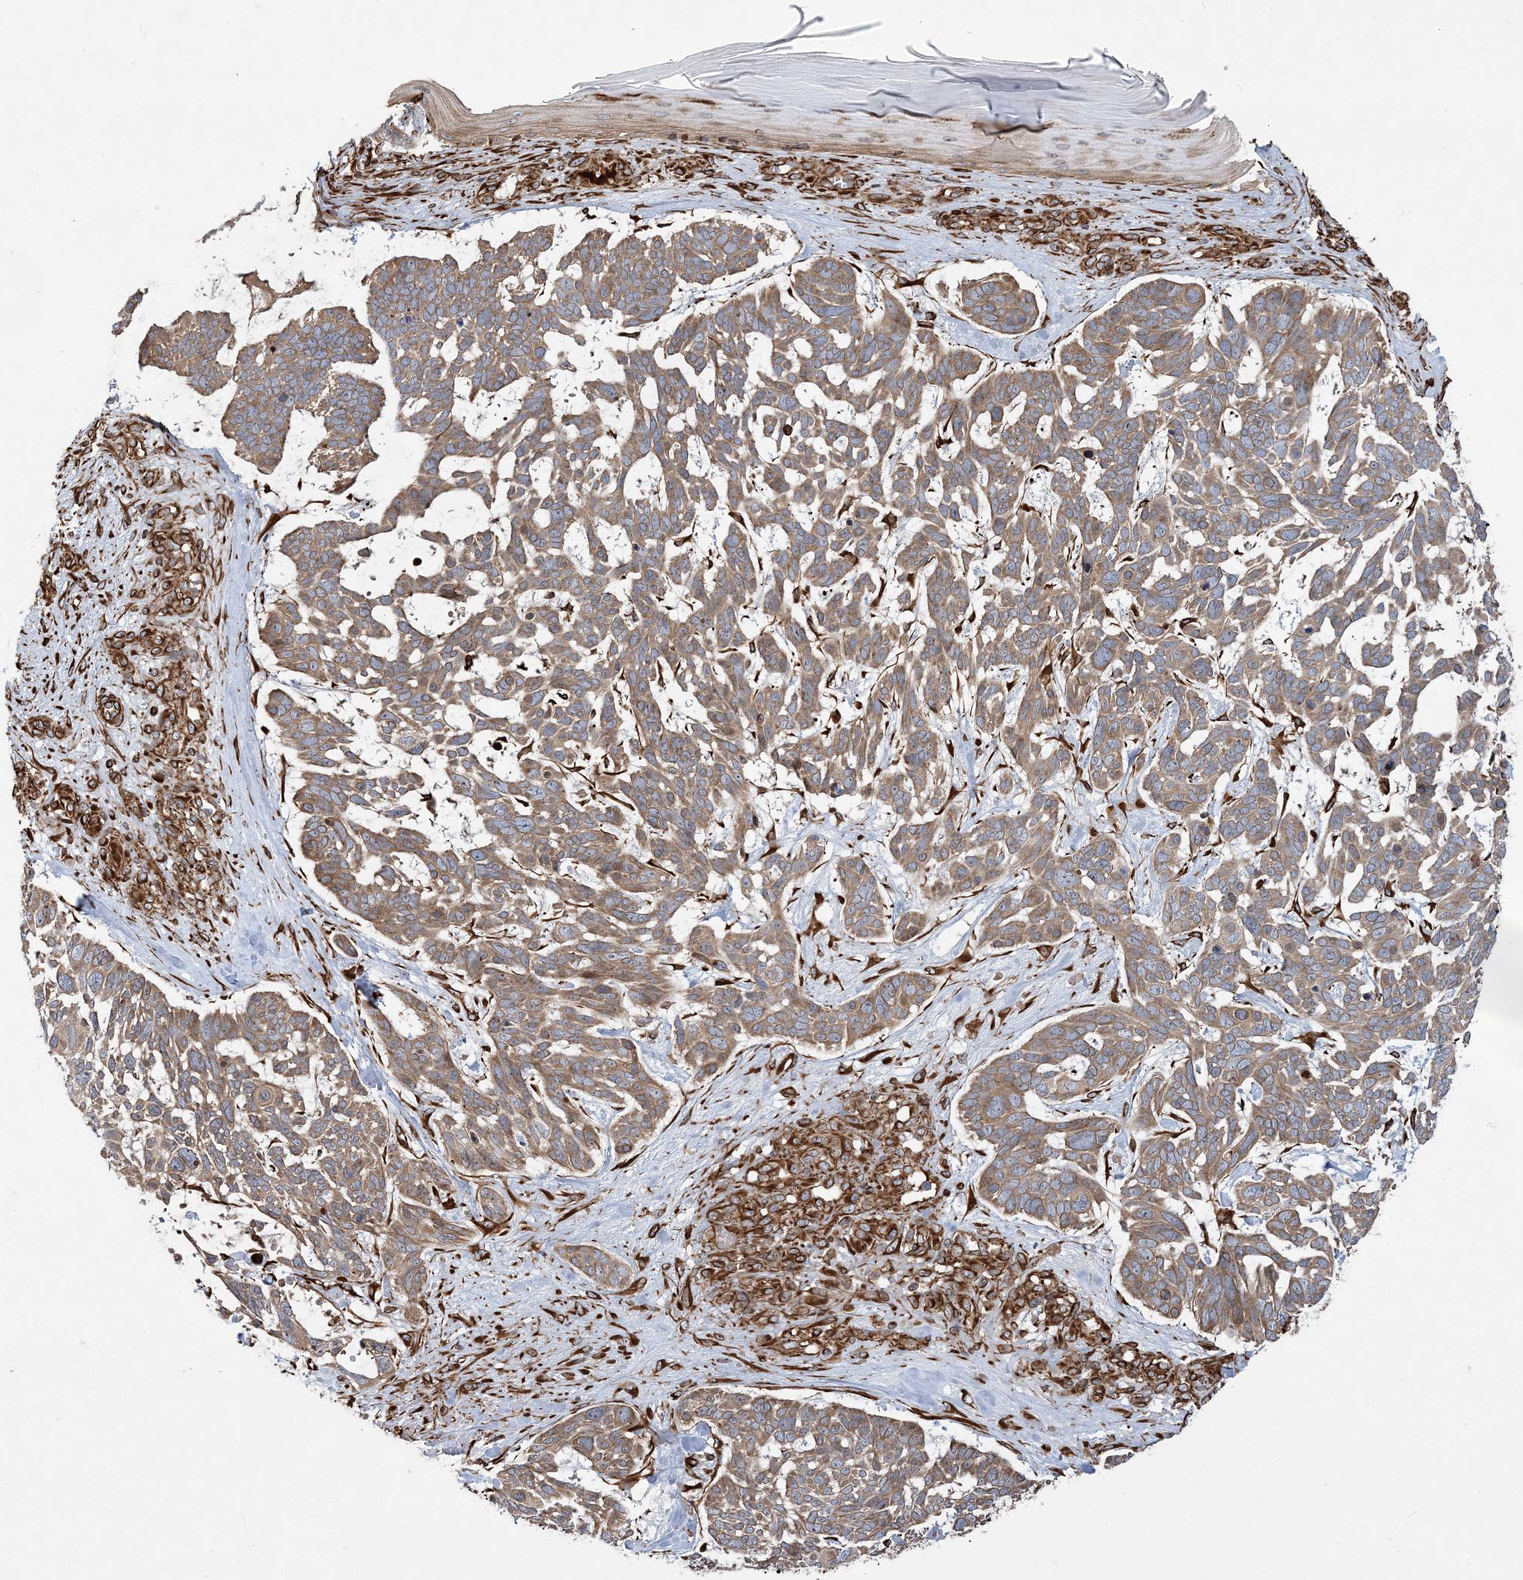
{"staining": {"intensity": "moderate", "quantity": ">75%", "location": "cytoplasmic/membranous"}, "tissue": "skin cancer", "cell_type": "Tumor cells", "image_type": "cancer", "snomed": [{"axis": "morphology", "description": "Basal cell carcinoma"}, {"axis": "topography", "description": "Skin"}], "caption": "Approximately >75% of tumor cells in basal cell carcinoma (skin) exhibit moderate cytoplasmic/membranous protein positivity as visualized by brown immunohistochemical staining.", "gene": "FAM114A2", "patient": {"sex": "male", "age": 88}}